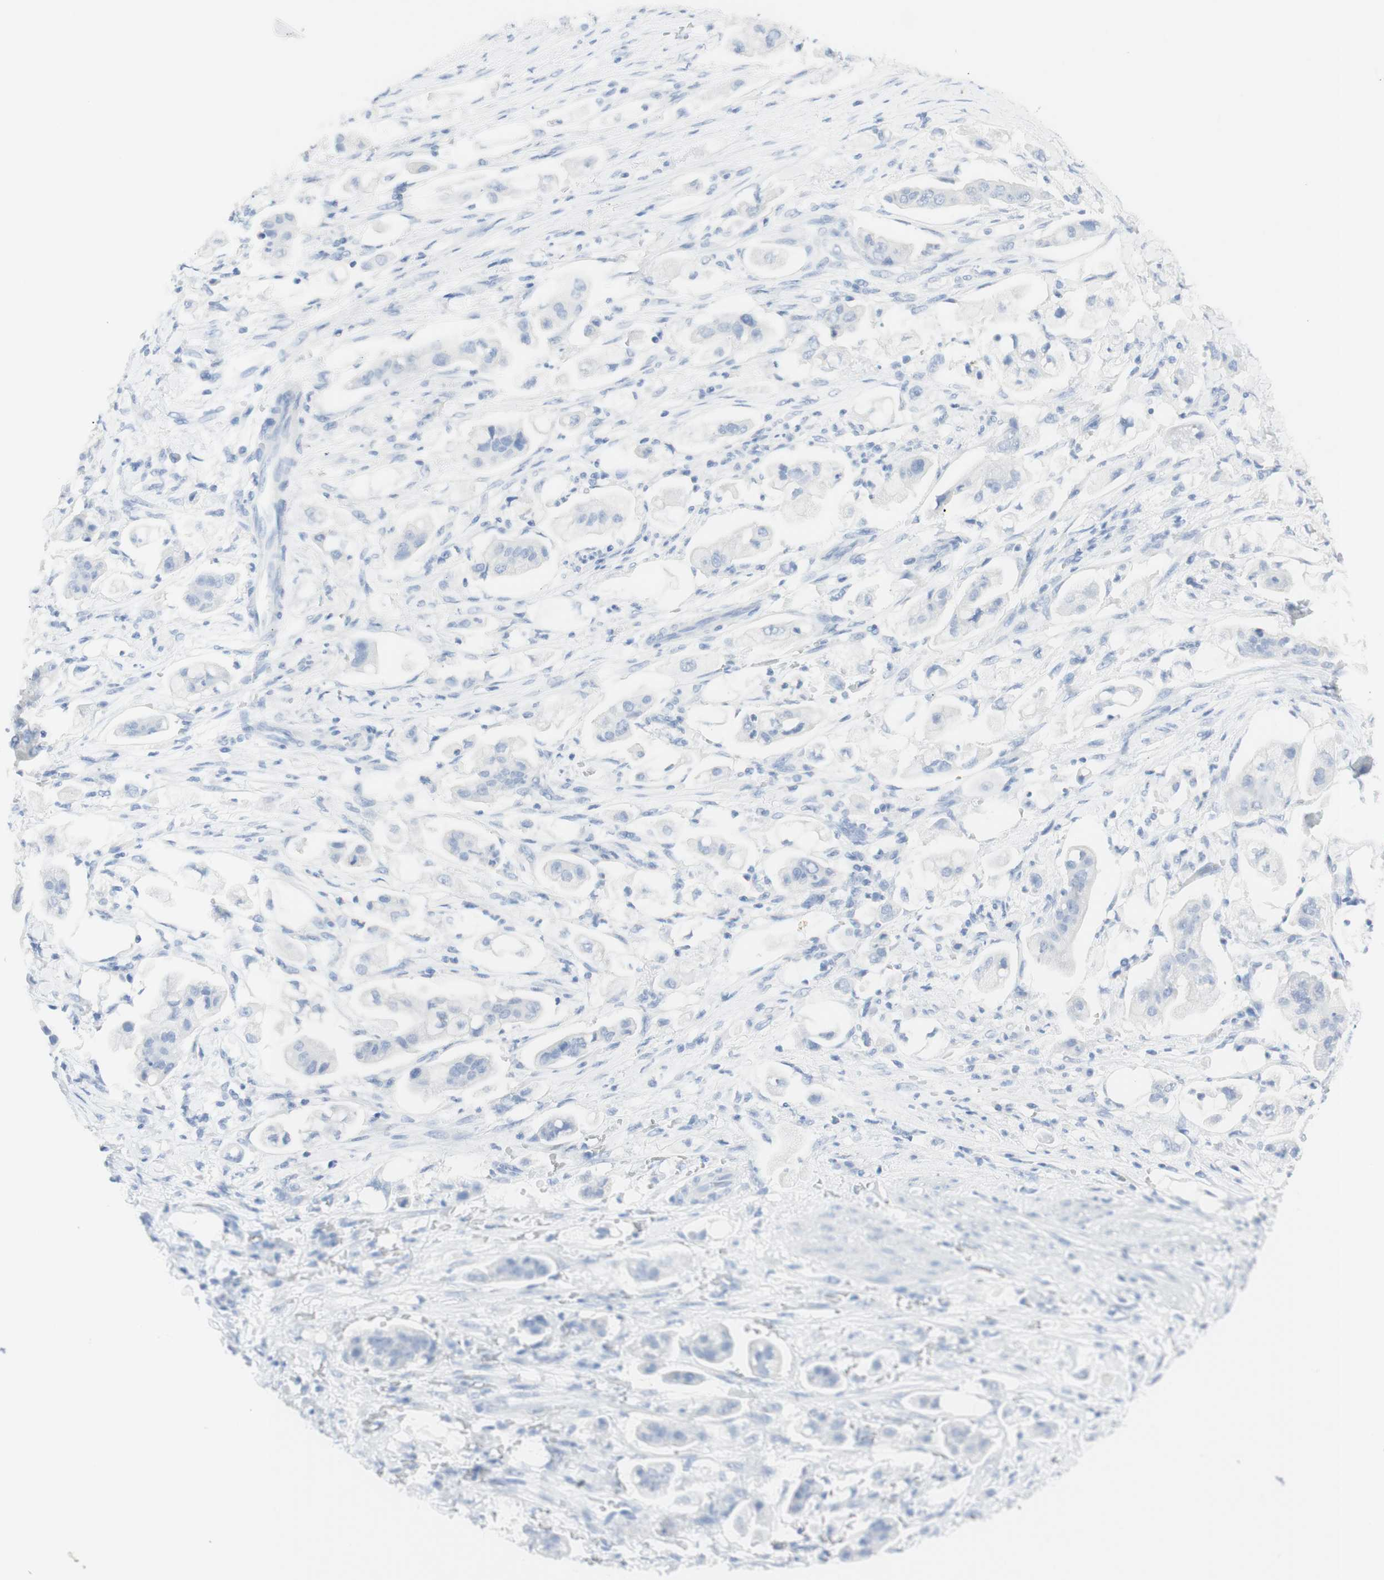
{"staining": {"intensity": "negative", "quantity": "none", "location": "none"}, "tissue": "stomach cancer", "cell_type": "Tumor cells", "image_type": "cancer", "snomed": [{"axis": "morphology", "description": "Adenocarcinoma, NOS"}, {"axis": "topography", "description": "Stomach"}], "caption": "High magnification brightfield microscopy of stomach cancer (adenocarcinoma) stained with DAB (3,3'-diaminobenzidine) (brown) and counterstained with hematoxylin (blue): tumor cells show no significant staining.", "gene": "TPO", "patient": {"sex": "male", "age": 62}}